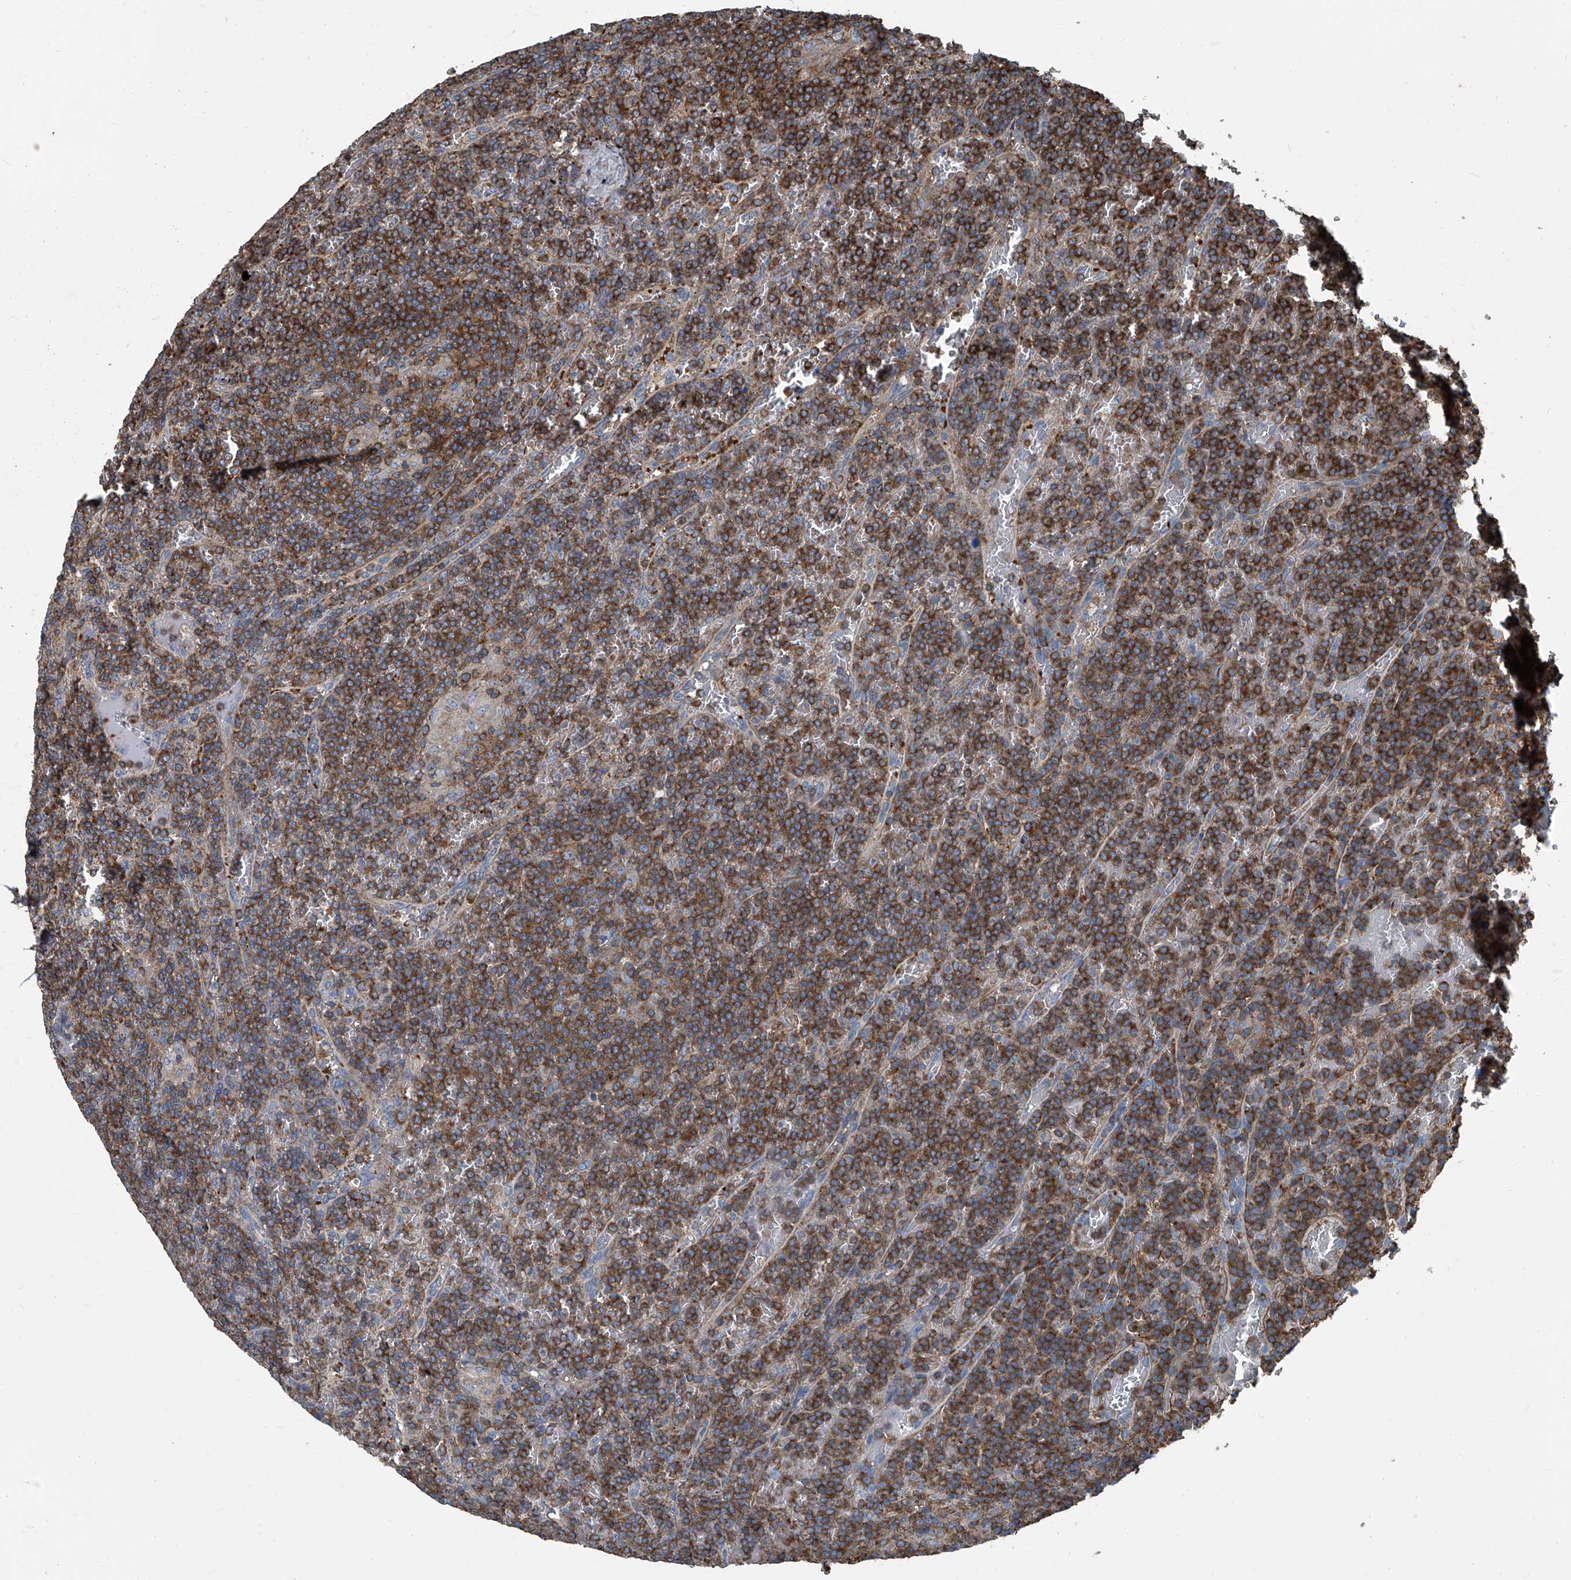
{"staining": {"intensity": "moderate", "quantity": ">75%", "location": "cytoplasmic/membranous"}, "tissue": "lymphoma", "cell_type": "Tumor cells", "image_type": "cancer", "snomed": [{"axis": "morphology", "description": "Malignant lymphoma, non-Hodgkin's type, Low grade"}, {"axis": "topography", "description": "Spleen"}], "caption": "Moderate cytoplasmic/membranous protein staining is appreciated in approximately >75% of tumor cells in lymphoma.", "gene": "SEPTIN7", "patient": {"sex": "female", "age": 19}}